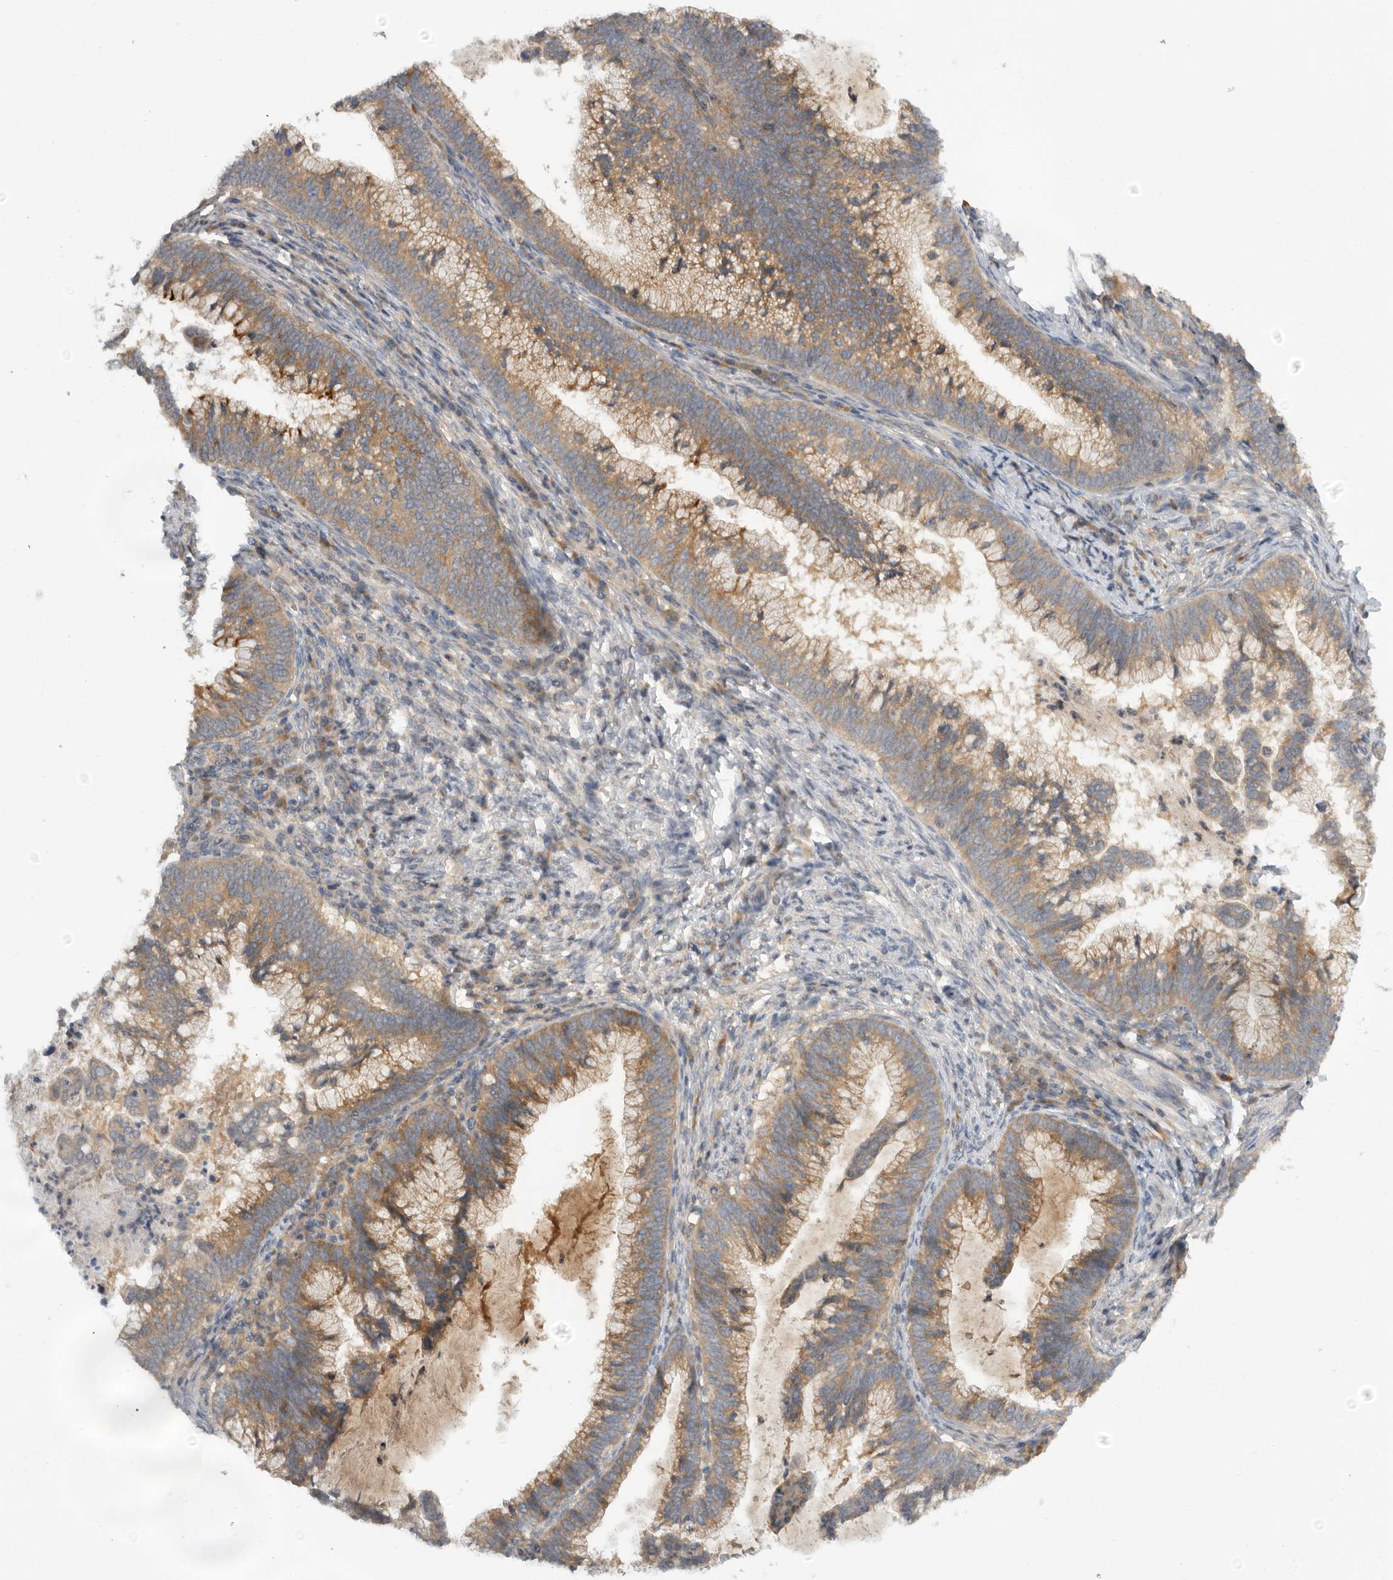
{"staining": {"intensity": "moderate", "quantity": ">75%", "location": "cytoplasmic/membranous"}, "tissue": "cervical cancer", "cell_type": "Tumor cells", "image_type": "cancer", "snomed": [{"axis": "morphology", "description": "Adenocarcinoma, NOS"}, {"axis": "topography", "description": "Cervix"}], "caption": "Cervical cancer stained with a brown dye exhibits moderate cytoplasmic/membranous positive expression in about >75% of tumor cells.", "gene": "AASDHPPT", "patient": {"sex": "female", "age": 36}}